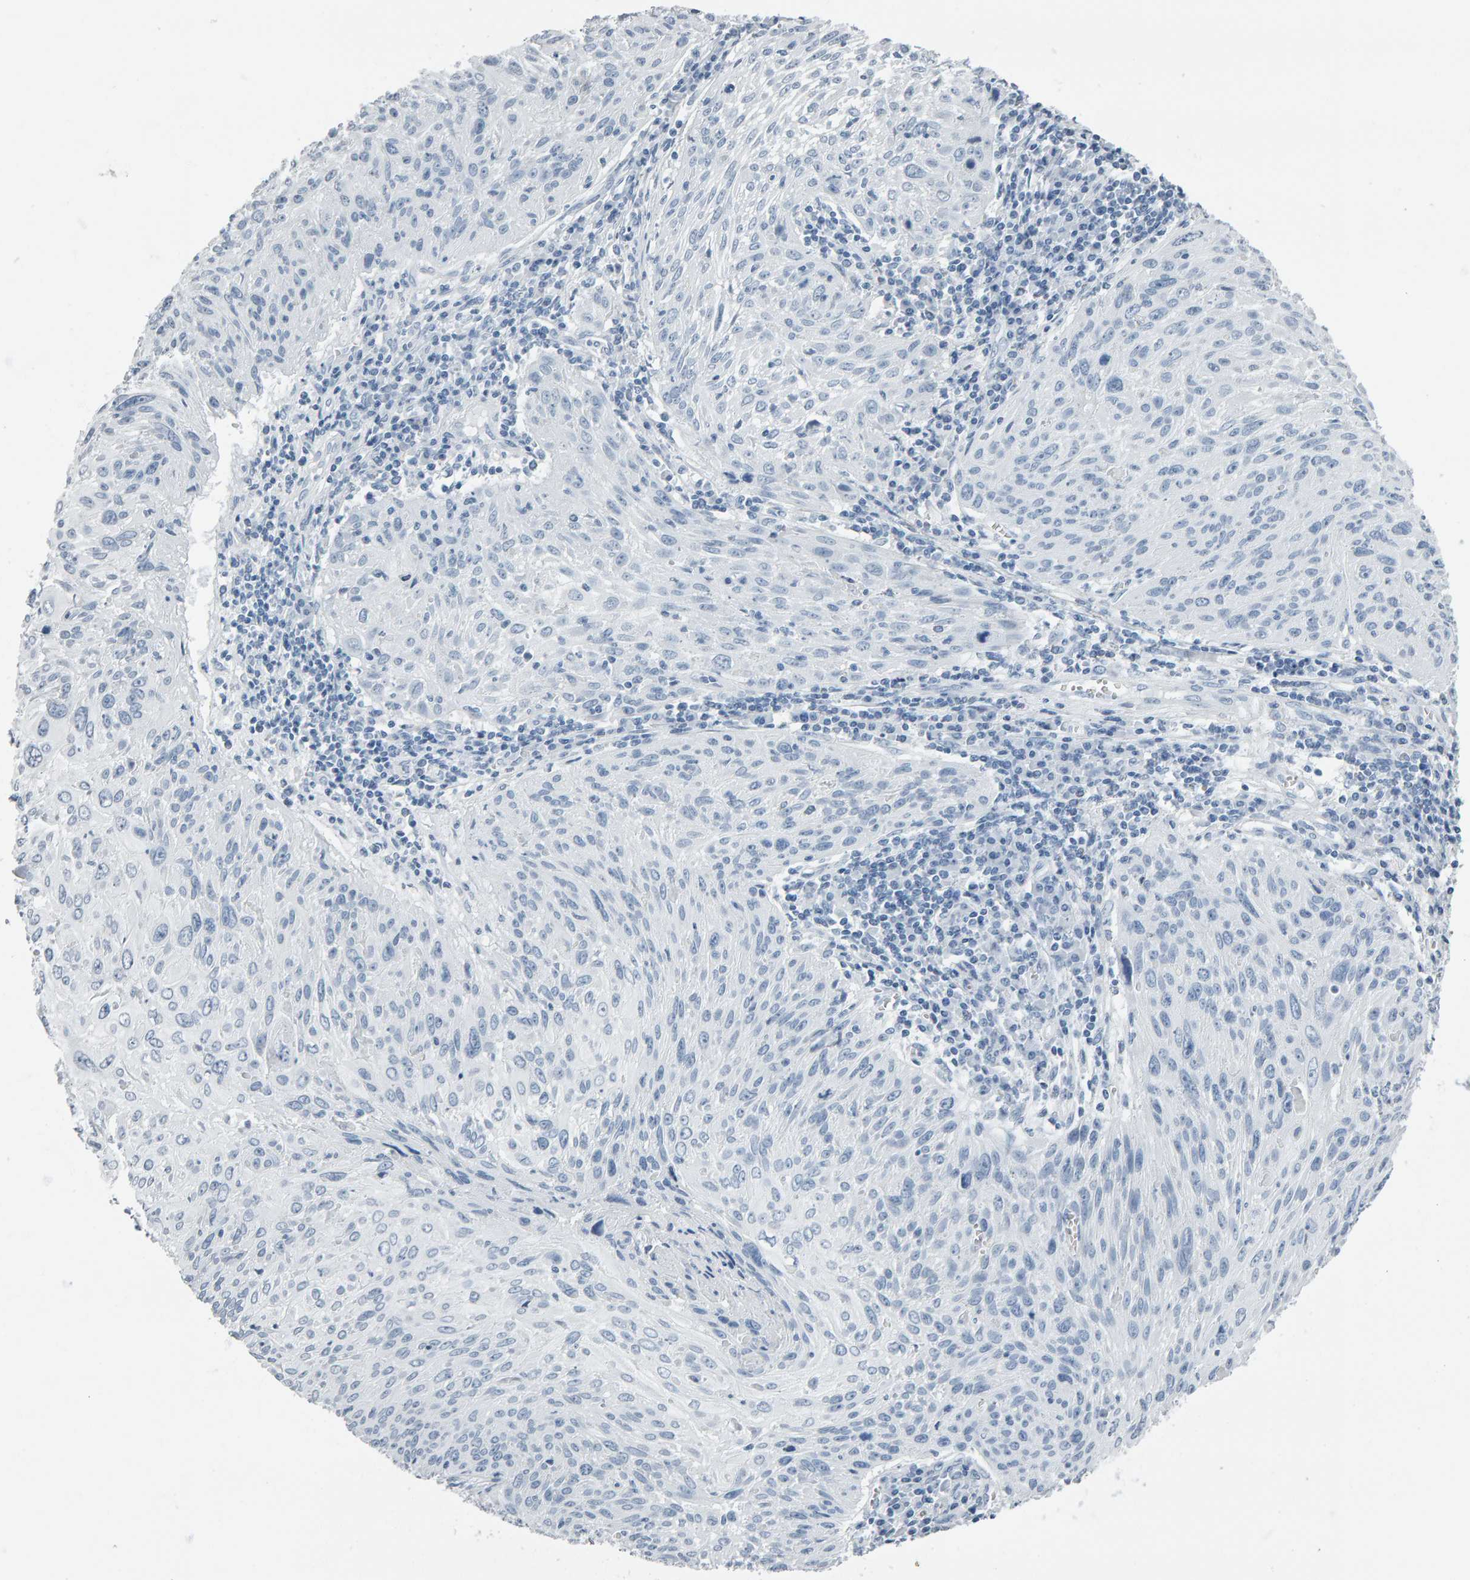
{"staining": {"intensity": "negative", "quantity": "none", "location": "none"}, "tissue": "cervical cancer", "cell_type": "Tumor cells", "image_type": "cancer", "snomed": [{"axis": "morphology", "description": "Squamous cell carcinoma, NOS"}, {"axis": "topography", "description": "Cervix"}], "caption": "DAB immunohistochemical staining of human squamous cell carcinoma (cervical) displays no significant staining in tumor cells.", "gene": "SPACA3", "patient": {"sex": "female", "age": 51}}